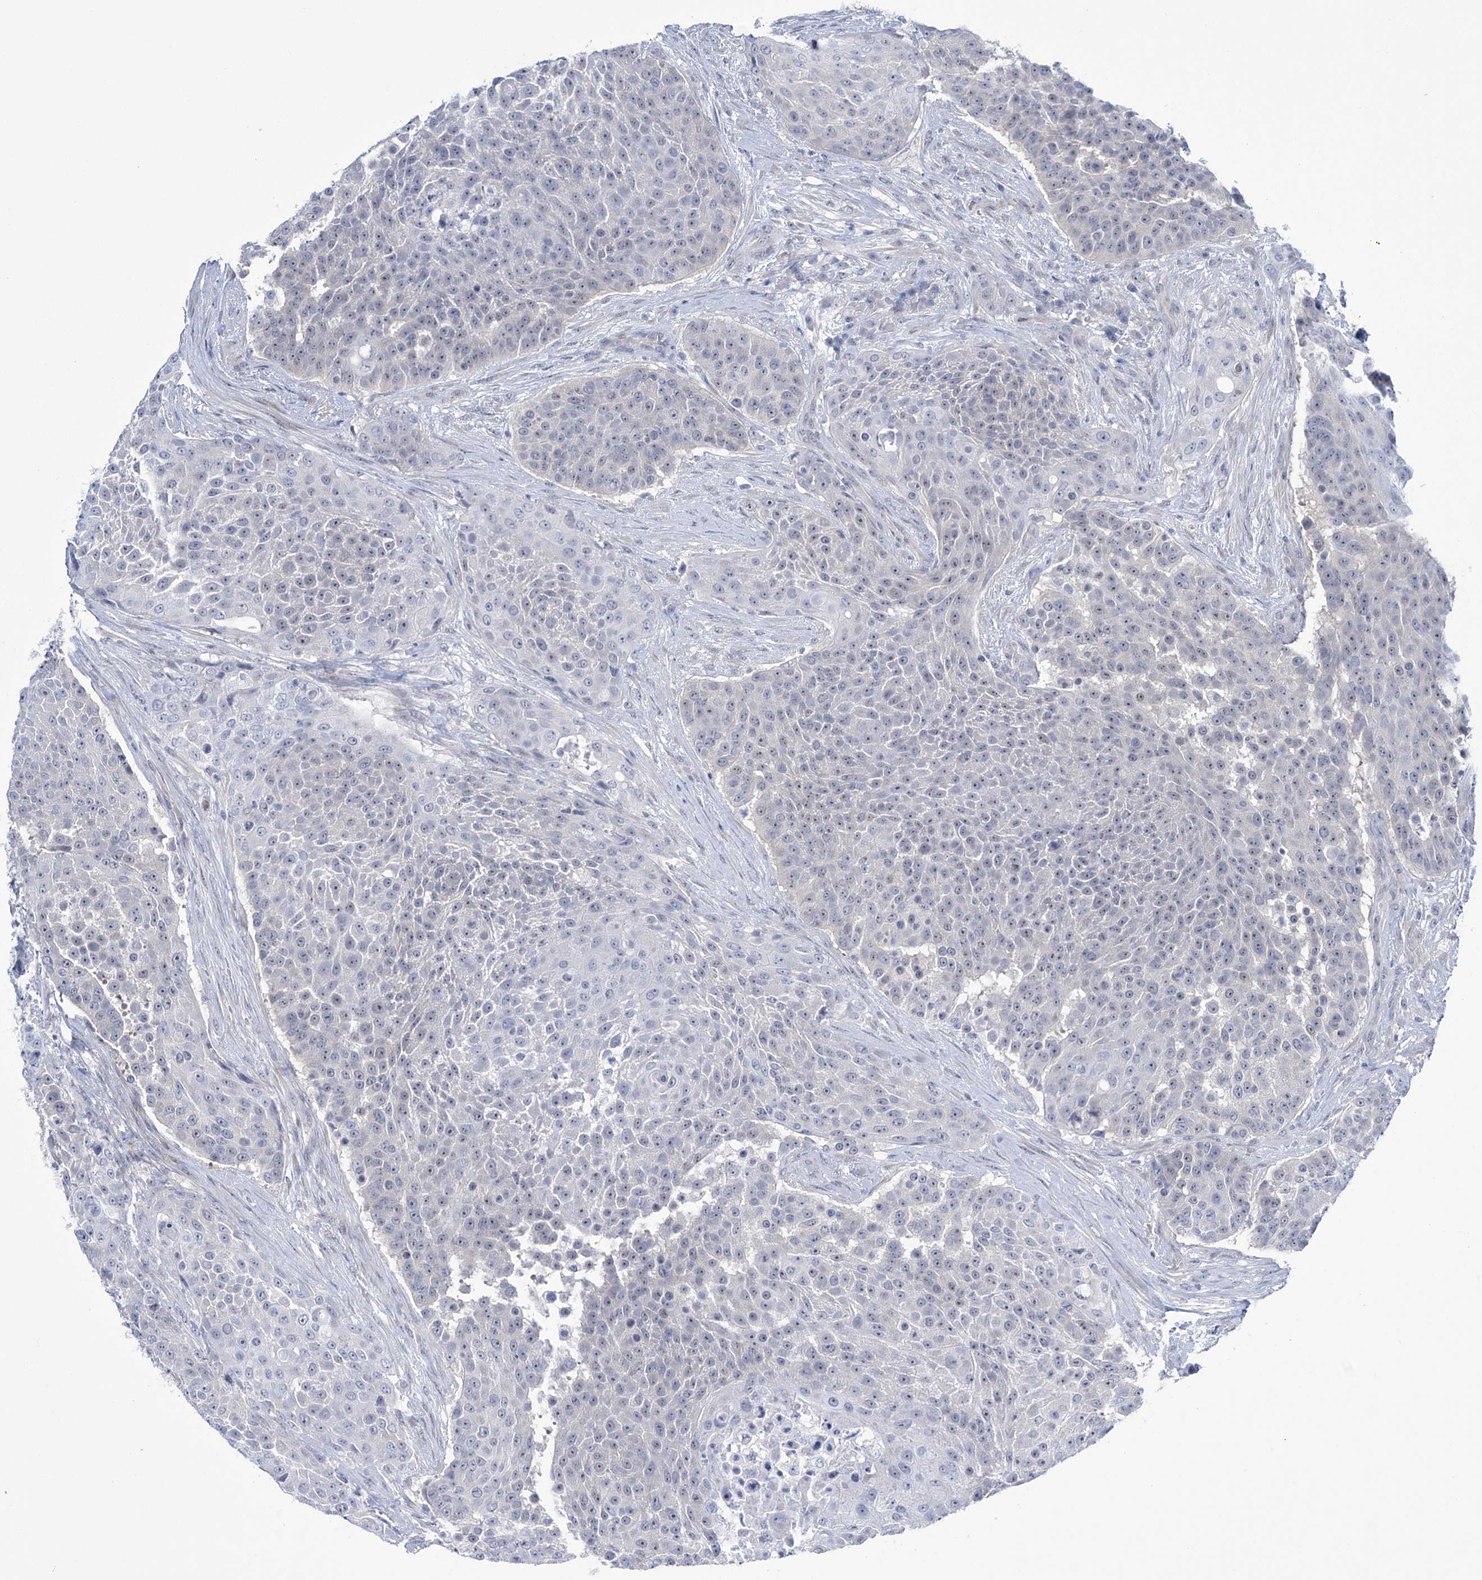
{"staining": {"intensity": "weak", "quantity": "25%-75%", "location": "nuclear"}, "tissue": "urothelial cancer", "cell_type": "Tumor cells", "image_type": "cancer", "snomed": [{"axis": "morphology", "description": "Urothelial carcinoma, High grade"}, {"axis": "topography", "description": "Urinary bladder"}], "caption": "Immunohistochemical staining of urothelial carcinoma (high-grade) shows low levels of weak nuclear protein positivity in about 25%-75% of tumor cells. (Stains: DAB in brown, nuclei in blue, Microscopy: brightfield microscopy at high magnification).", "gene": "TRIM60", "patient": {"sex": "female", "age": 63}}